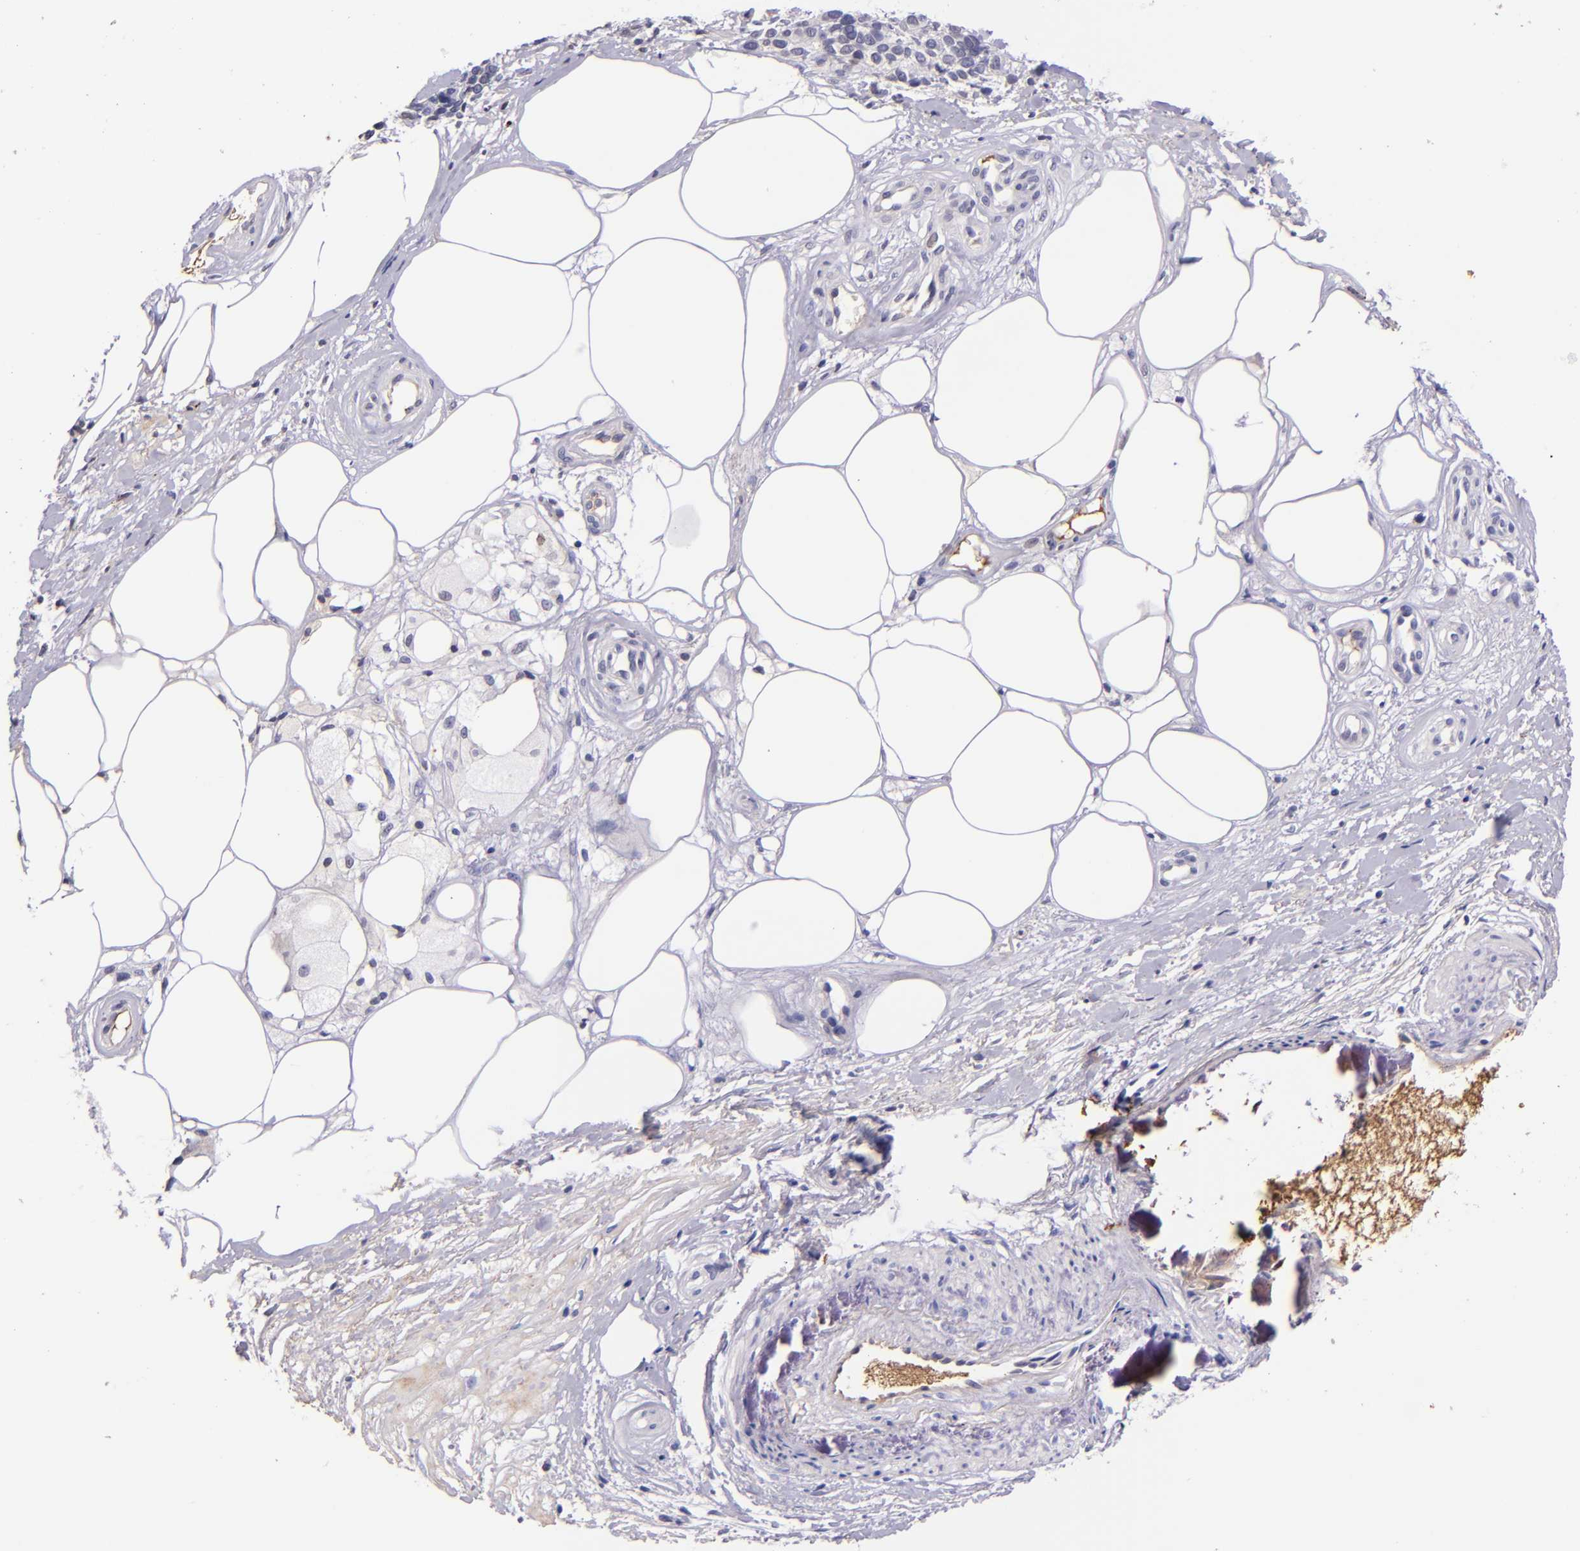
{"staining": {"intensity": "negative", "quantity": "none", "location": "none"}, "tissue": "melanoma", "cell_type": "Tumor cells", "image_type": "cancer", "snomed": [{"axis": "morphology", "description": "Malignant melanoma, NOS"}, {"axis": "topography", "description": "Skin"}], "caption": "Tumor cells are negative for protein expression in human melanoma.", "gene": "KNG1", "patient": {"sex": "female", "age": 85}}